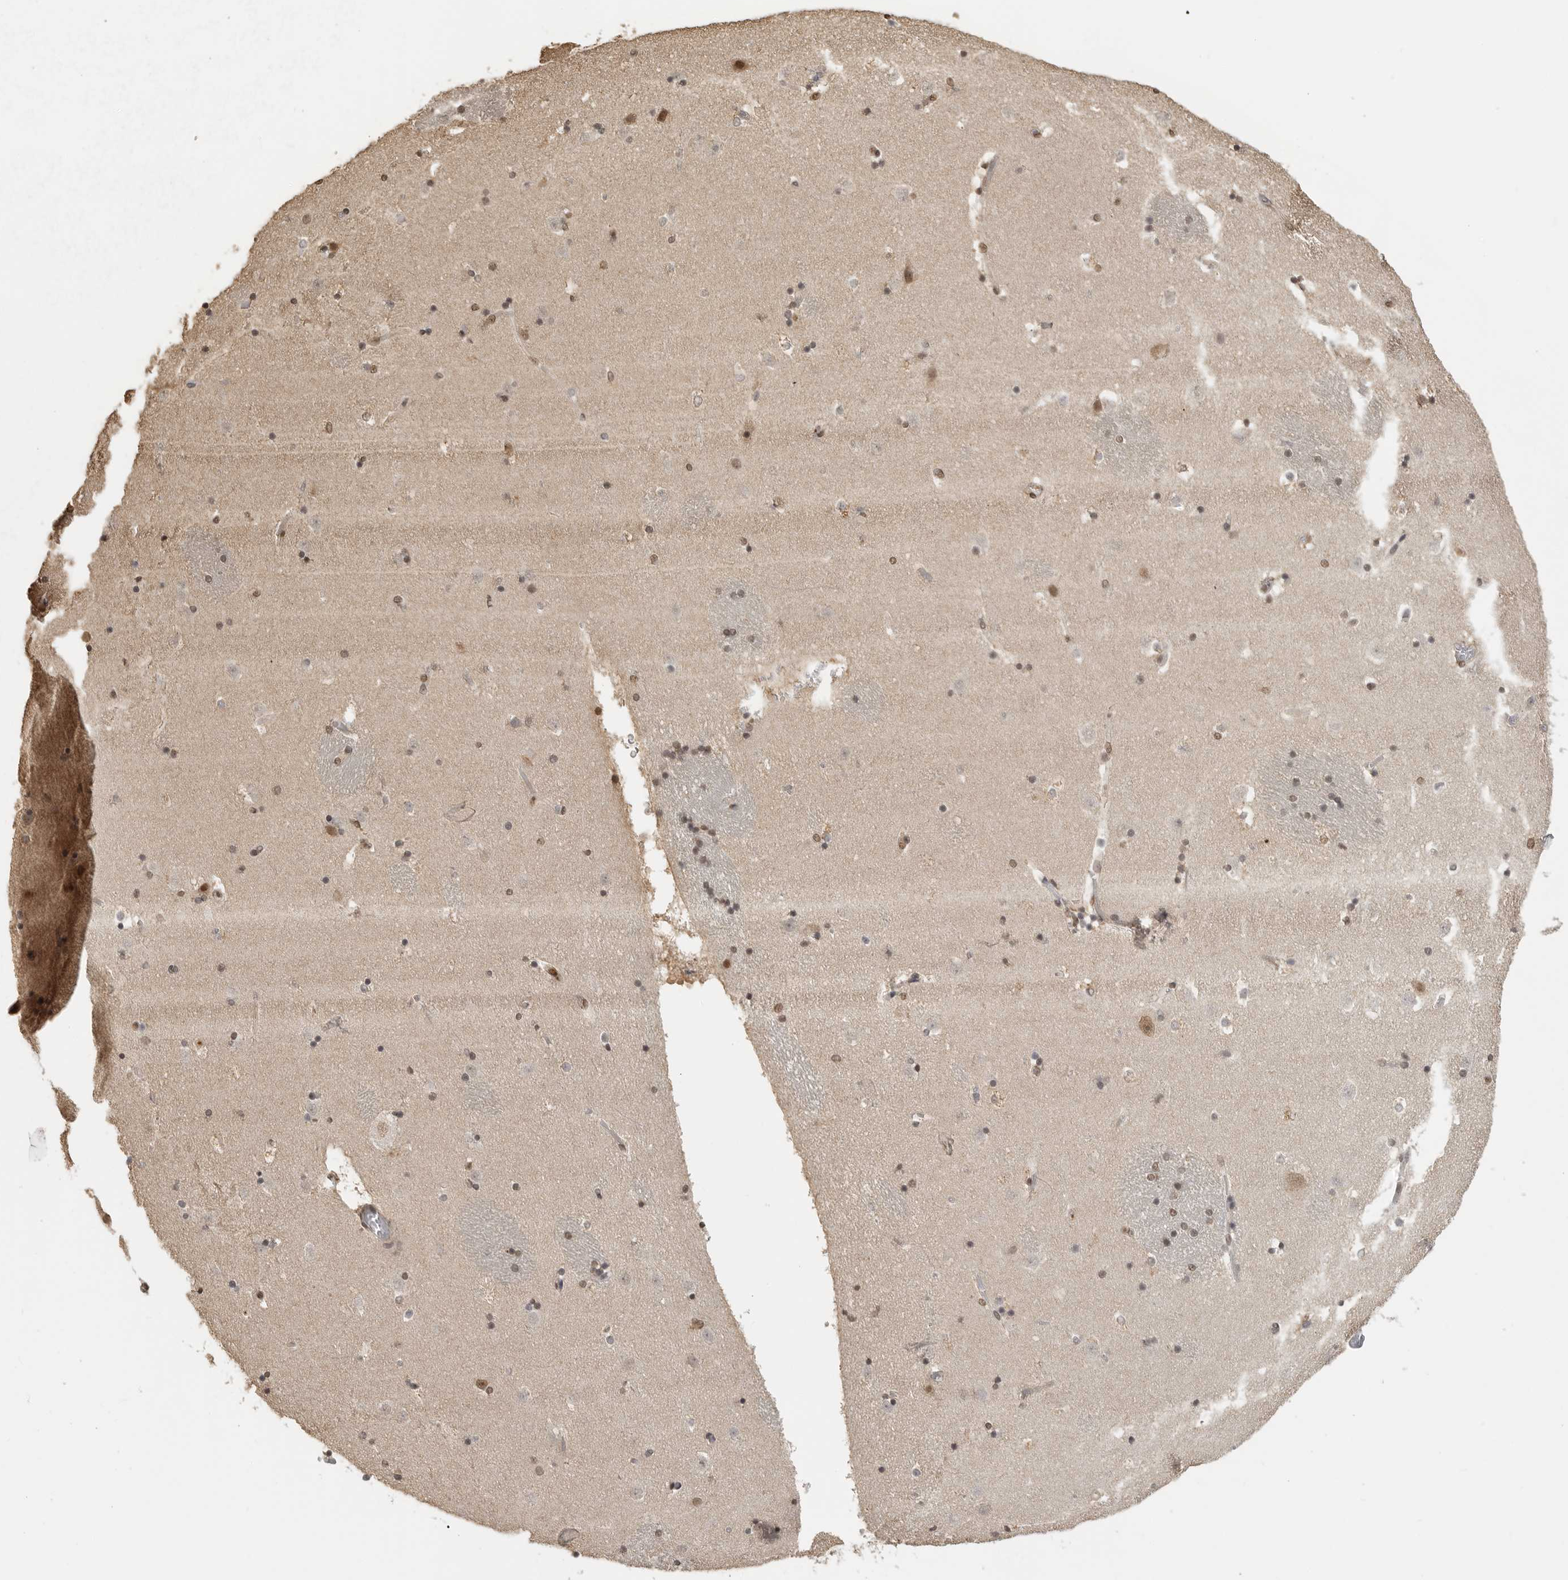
{"staining": {"intensity": "moderate", "quantity": "25%-75%", "location": "nuclear"}, "tissue": "caudate", "cell_type": "Glial cells", "image_type": "normal", "snomed": [{"axis": "morphology", "description": "Normal tissue, NOS"}, {"axis": "topography", "description": "Lateral ventricle wall"}], "caption": "Protein expression analysis of normal caudate shows moderate nuclear staining in approximately 25%-75% of glial cells. Ihc stains the protein in brown and the nuclei are stained blue.", "gene": "CLOCK", "patient": {"sex": "male", "age": 45}}